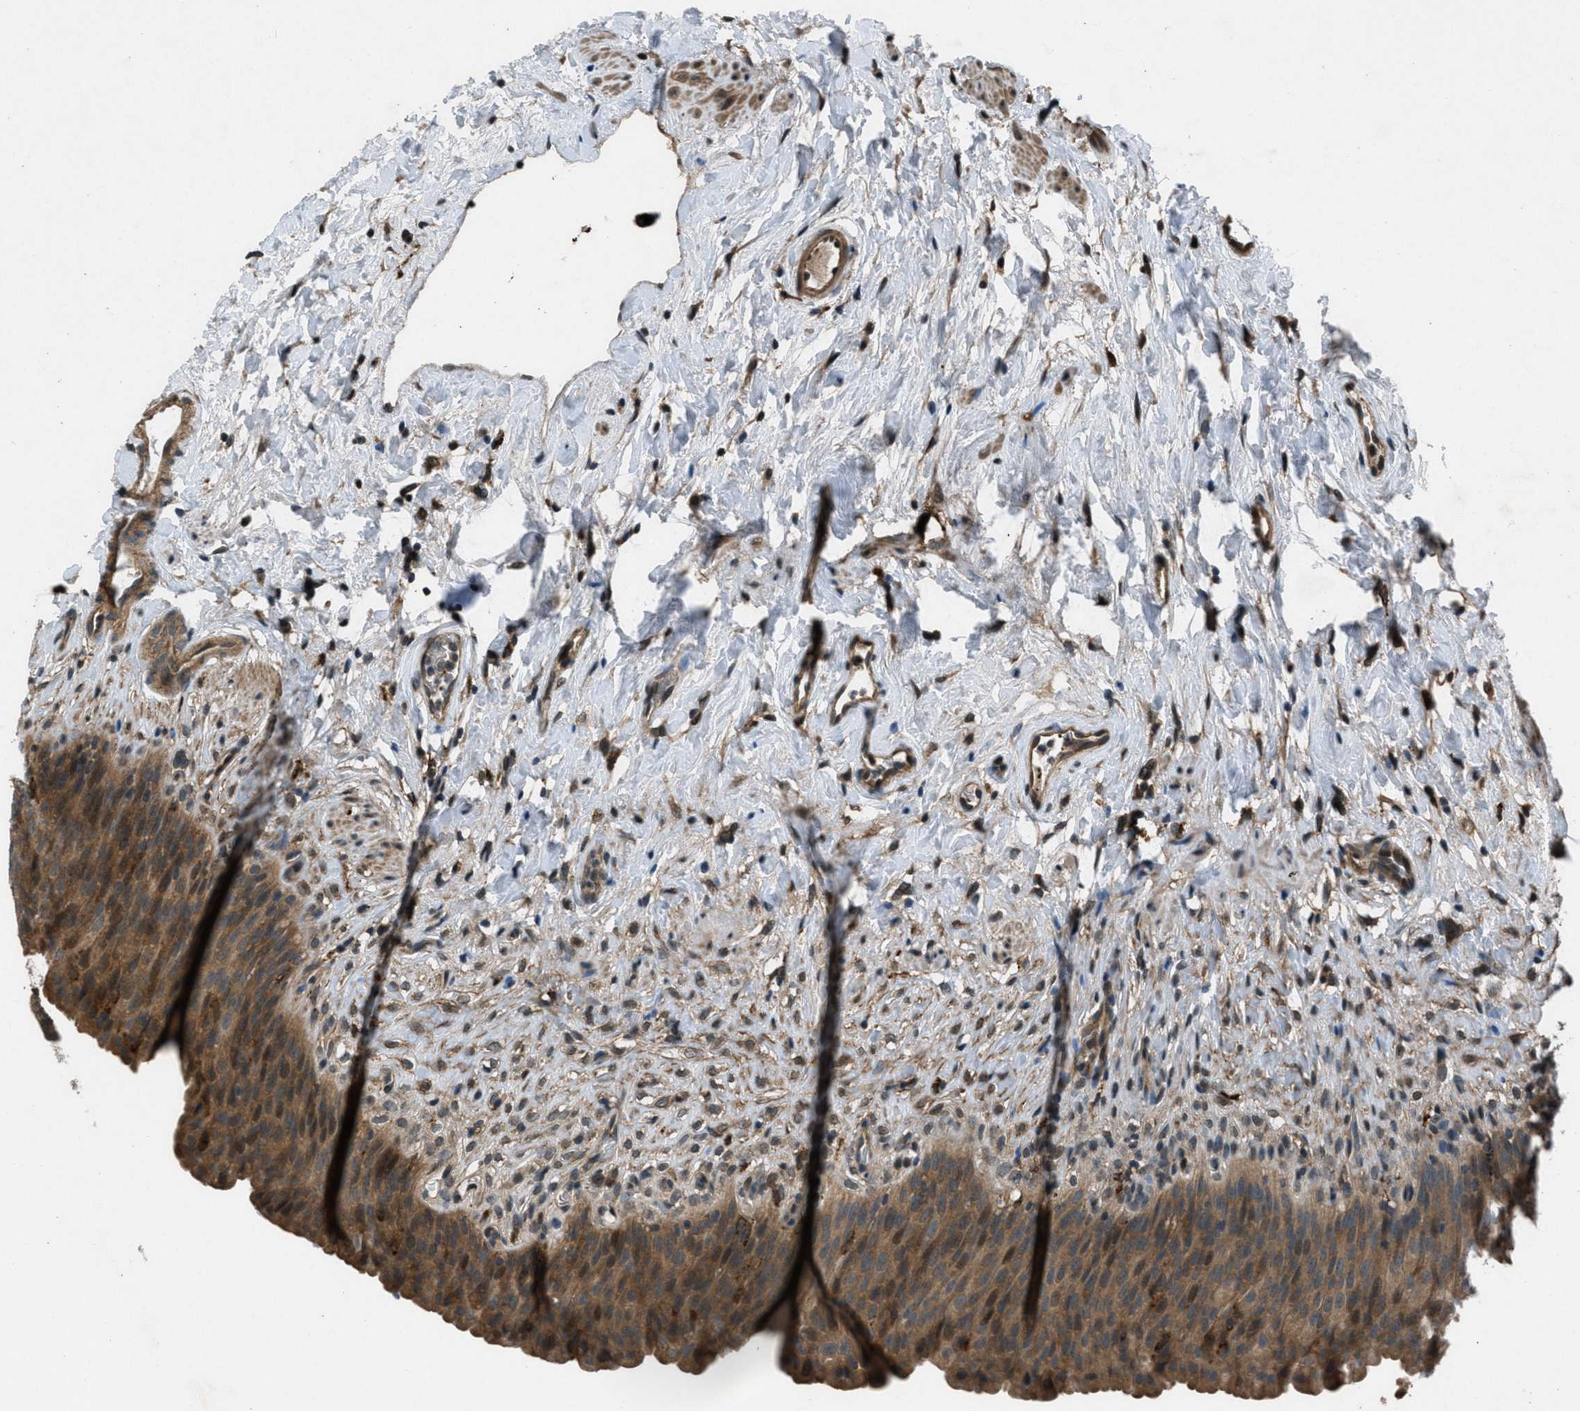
{"staining": {"intensity": "moderate", "quantity": ">75%", "location": "cytoplasmic/membranous"}, "tissue": "urinary bladder", "cell_type": "Urothelial cells", "image_type": "normal", "snomed": [{"axis": "morphology", "description": "Normal tissue, NOS"}, {"axis": "topography", "description": "Urinary bladder"}], "caption": "Urinary bladder stained with a brown dye shows moderate cytoplasmic/membranous positive positivity in about >75% of urothelial cells.", "gene": "EPSTI1", "patient": {"sex": "female", "age": 79}}